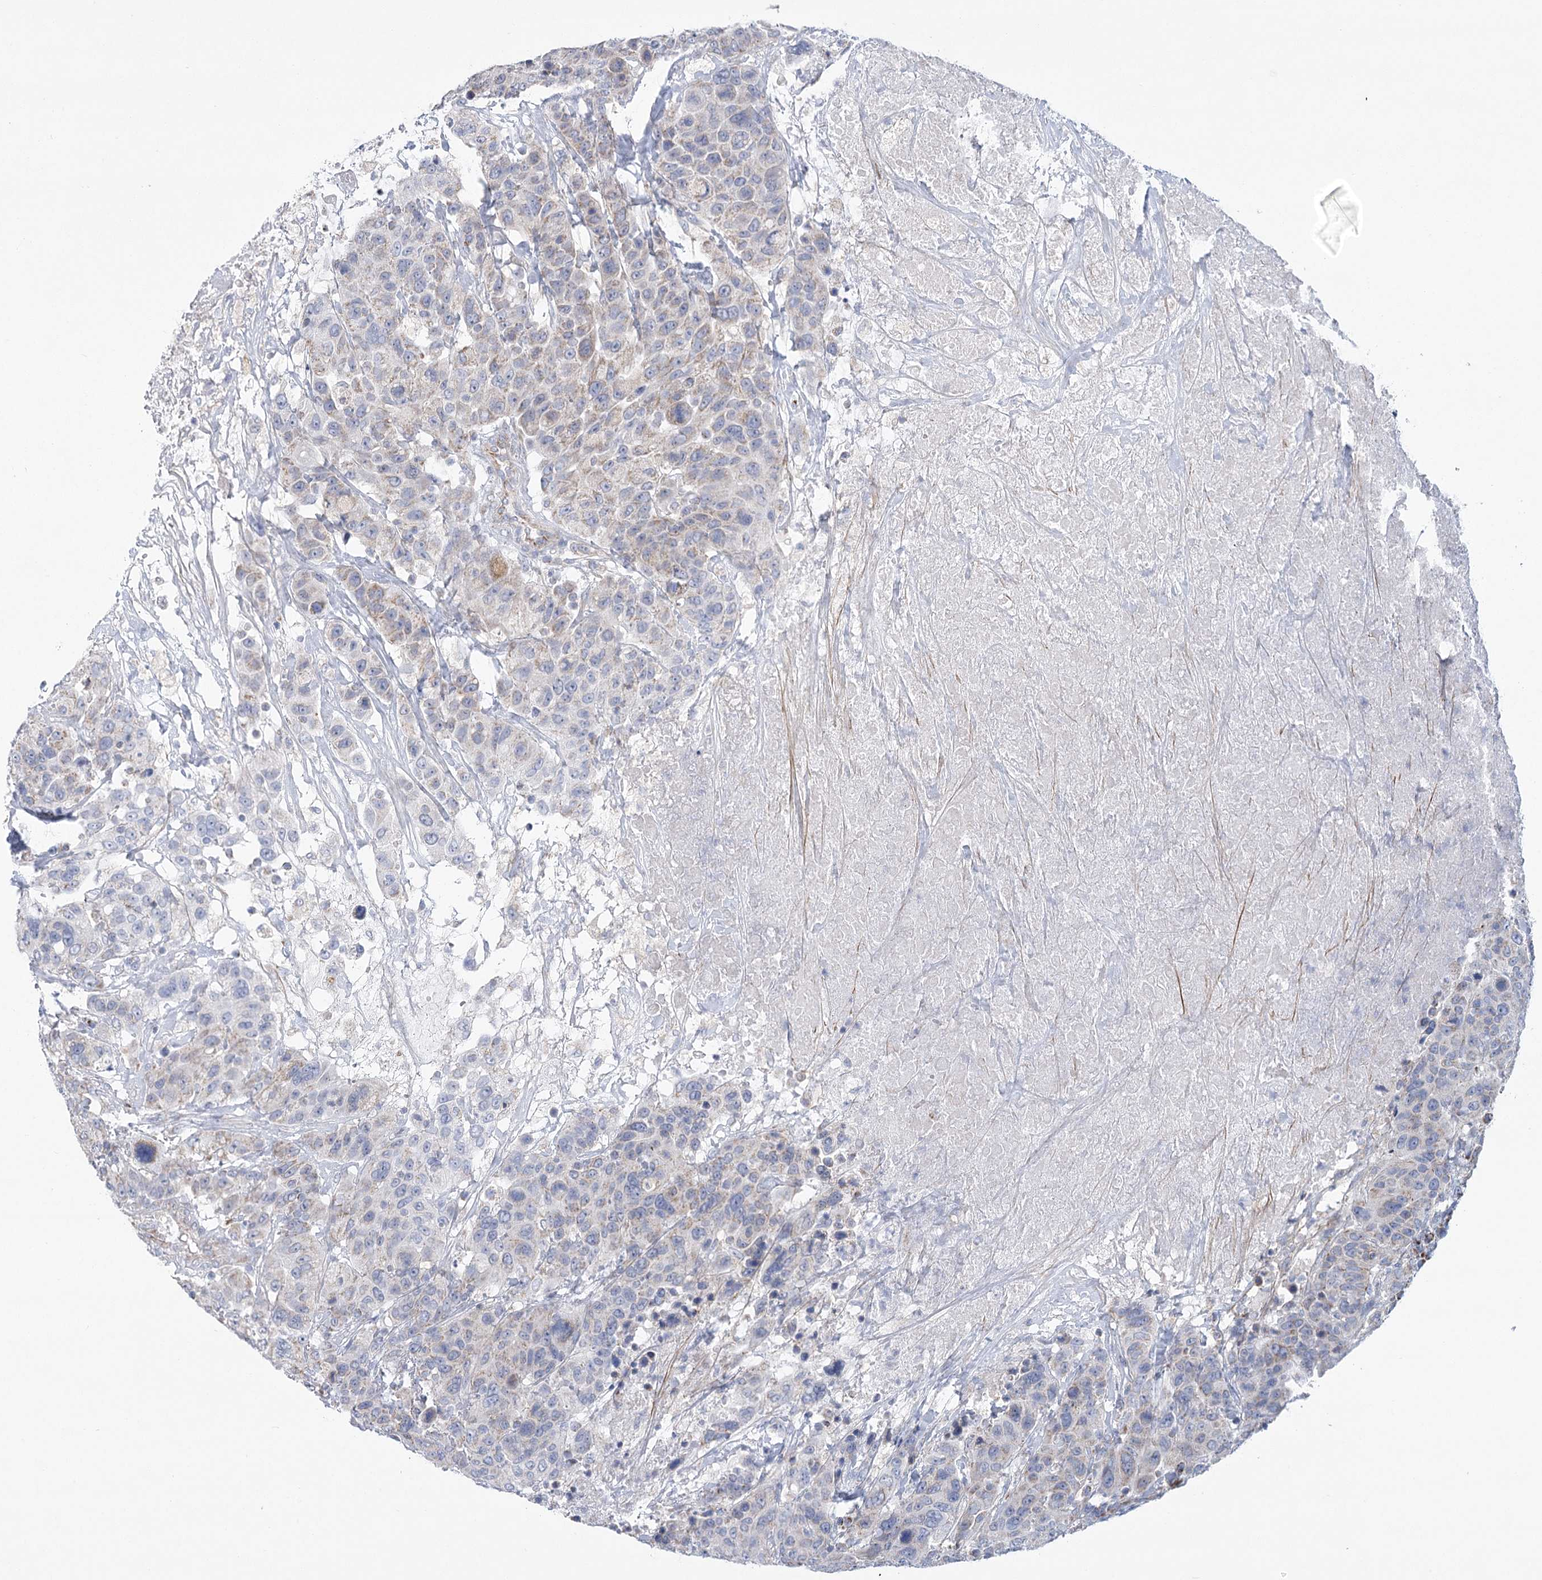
{"staining": {"intensity": "weak", "quantity": "<25%", "location": "cytoplasmic/membranous"}, "tissue": "breast cancer", "cell_type": "Tumor cells", "image_type": "cancer", "snomed": [{"axis": "morphology", "description": "Duct carcinoma"}, {"axis": "topography", "description": "Breast"}], "caption": "High power microscopy photomicrograph of an immunohistochemistry (IHC) micrograph of breast infiltrating ductal carcinoma, revealing no significant expression in tumor cells.", "gene": "SNX7", "patient": {"sex": "female", "age": 37}}